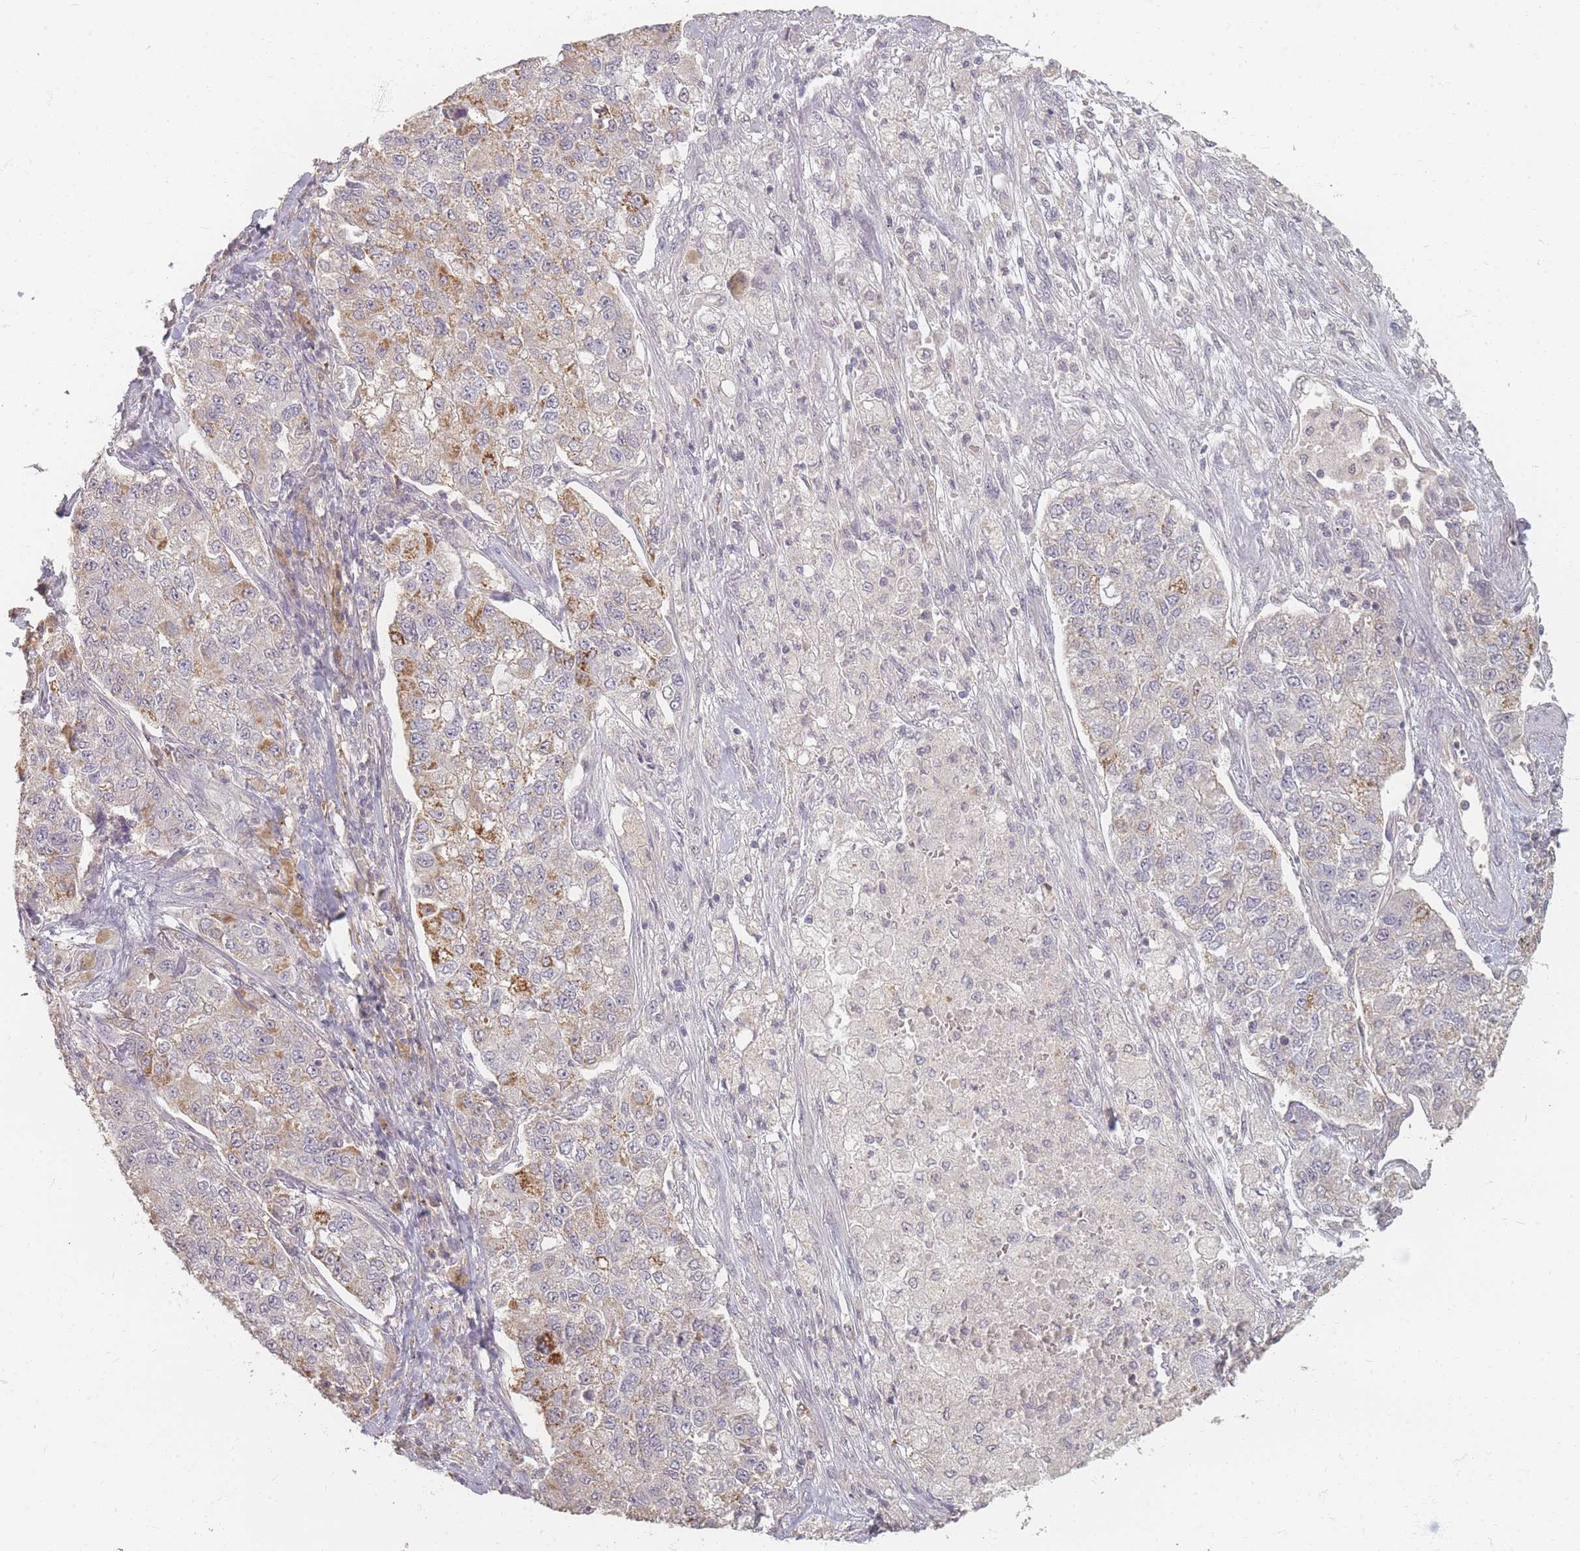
{"staining": {"intensity": "moderate", "quantity": "<25%", "location": "cytoplasmic/membranous"}, "tissue": "lung cancer", "cell_type": "Tumor cells", "image_type": "cancer", "snomed": [{"axis": "morphology", "description": "Adenocarcinoma, NOS"}, {"axis": "topography", "description": "Lung"}], "caption": "Human lung cancer stained for a protein (brown) exhibits moderate cytoplasmic/membranous positive staining in about <25% of tumor cells.", "gene": "RFTN1", "patient": {"sex": "male", "age": 49}}